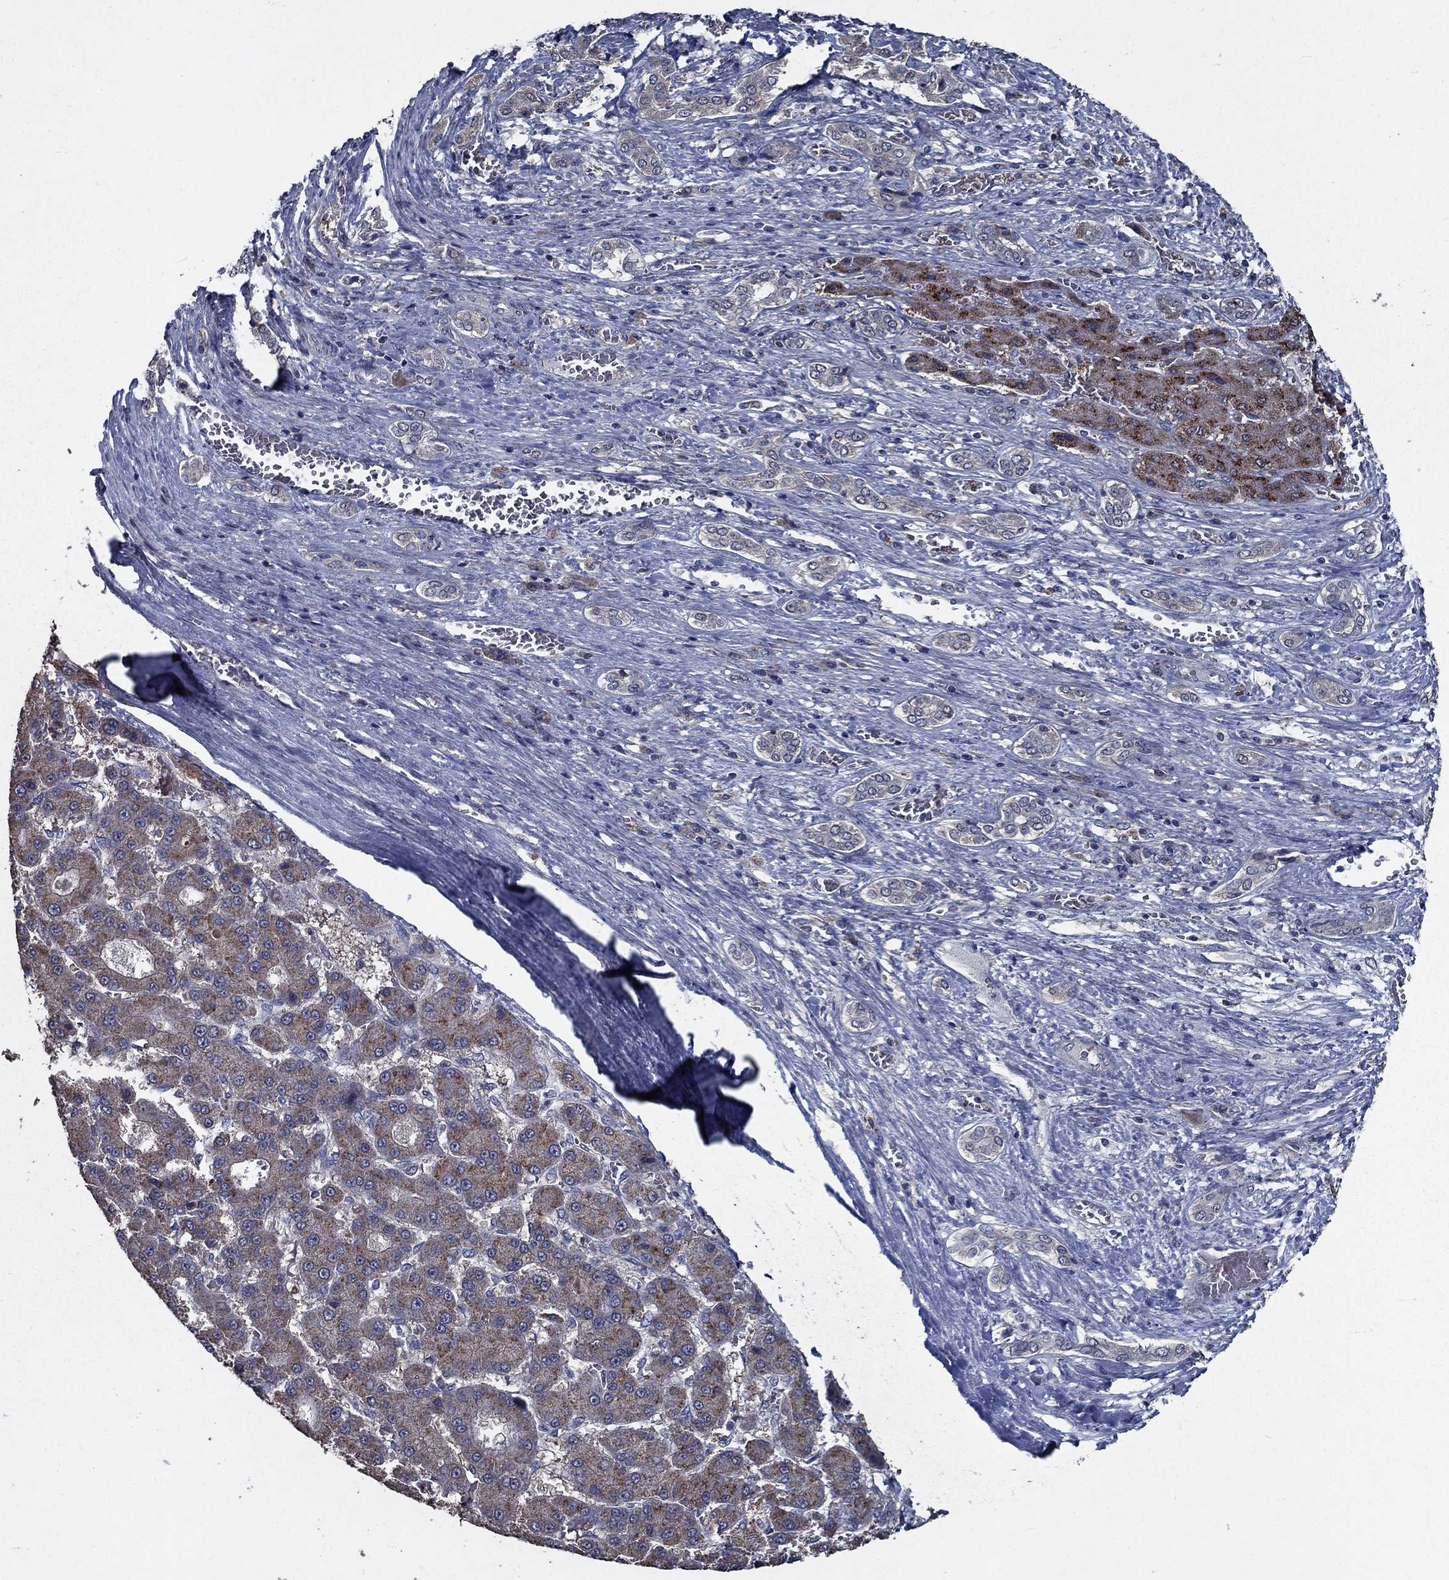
{"staining": {"intensity": "strong", "quantity": "<25%", "location": "cytoplasmic/membranous"}, "tissue": "liver cancer", "cell_type": "Tumor cells", "image_type": "cancer", "snomed": [{"axis": "morphology", "description": "Carcinoma, Hepatocellular, NOS"}, {"axis": "topography", "description": "Liver"}], "caption": "Immunohistochemistry photomicrograph of liver cancer (hepatocellular carcinoma) stained for a protein (brown), which exhibits medium levels of strong cytoplasmic/membranous staining in about <25% of tumor cells.", "gene": "SLC44A1", "patient": {"sex": "male", "age": 70}}